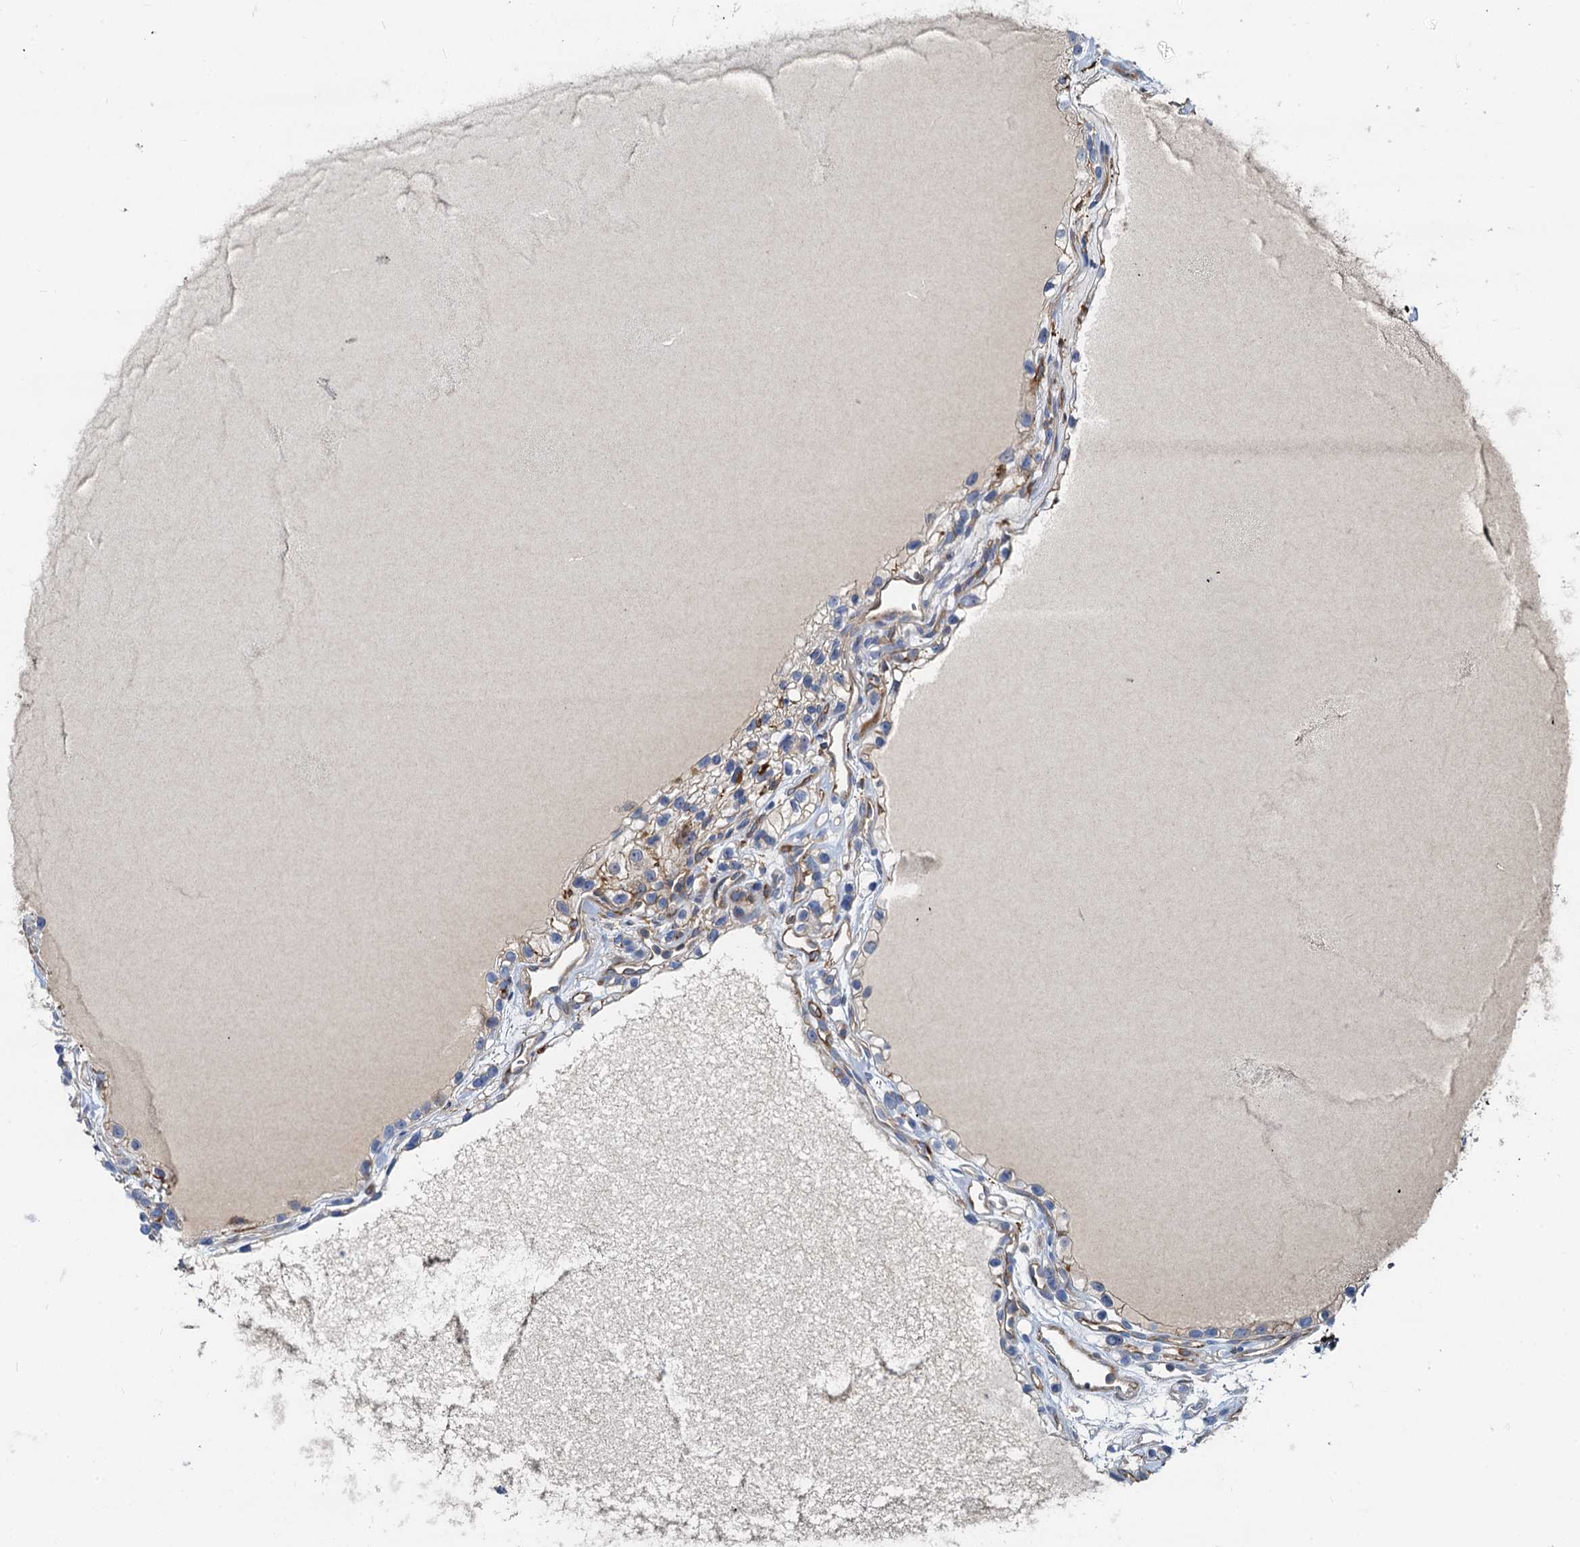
{"staining": {"intensity": "weak", "quantity": "25%-75%", "location": "cytoplasmic/membranous"}, "tissue": "renal cancer", "cell_type": "Tumor cells", "image_type": "cancer", "snomed": [{"axis": "morphology", "description": "Adenocarcinoma, NOS"}, {"axis": "topography", "description": "Kidney"}], "caption": "Renal cancer (adenocarcinoma) stained for a protein demonstrates weak cytoplasmic/membranous positivity in tumor cells.", "gene": "LNX2", "patient": {"sex": "female", "age": 57}}